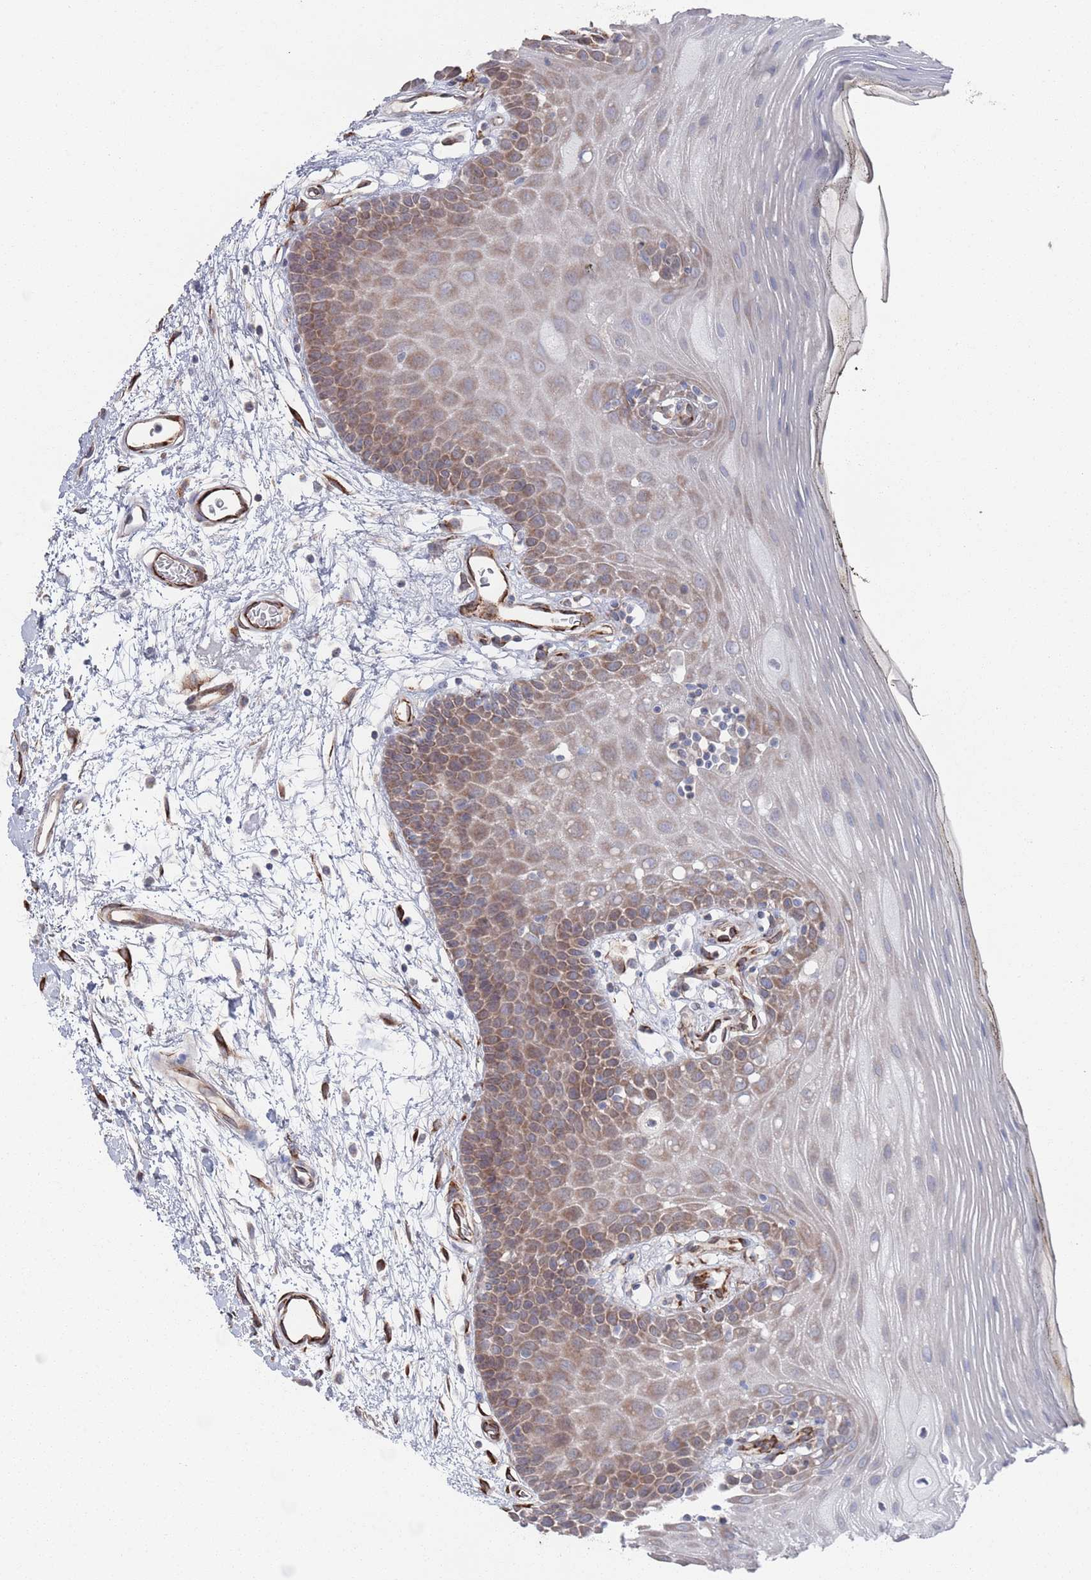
{"staining": {"intensity": "moderate", "quantity": "25%-75%", "location": "cytoplasmic/membranous"}, "tissue": "oral mucosa", "cell_type": "Squamous epithelial cells", "image_type": "normal", "snomed": [{"axis": "morphology", "description": "Normal tissue, NOS"}, {"axis": "topography", "description": "Oral tissue"}, {"axis": "topography", "description": "Tounge, NOS"}], "caption": "IHC (DAB (3,3'-diaminobenzidine)) staining of unremarkable human oral mucosa demonstrates moderate cytoplasmic/membranous protein positivity in about 25%-75% of squamous epithelial cells.", "gene": "CCDC106", "patient": {"sex": "female", "age": 81}}